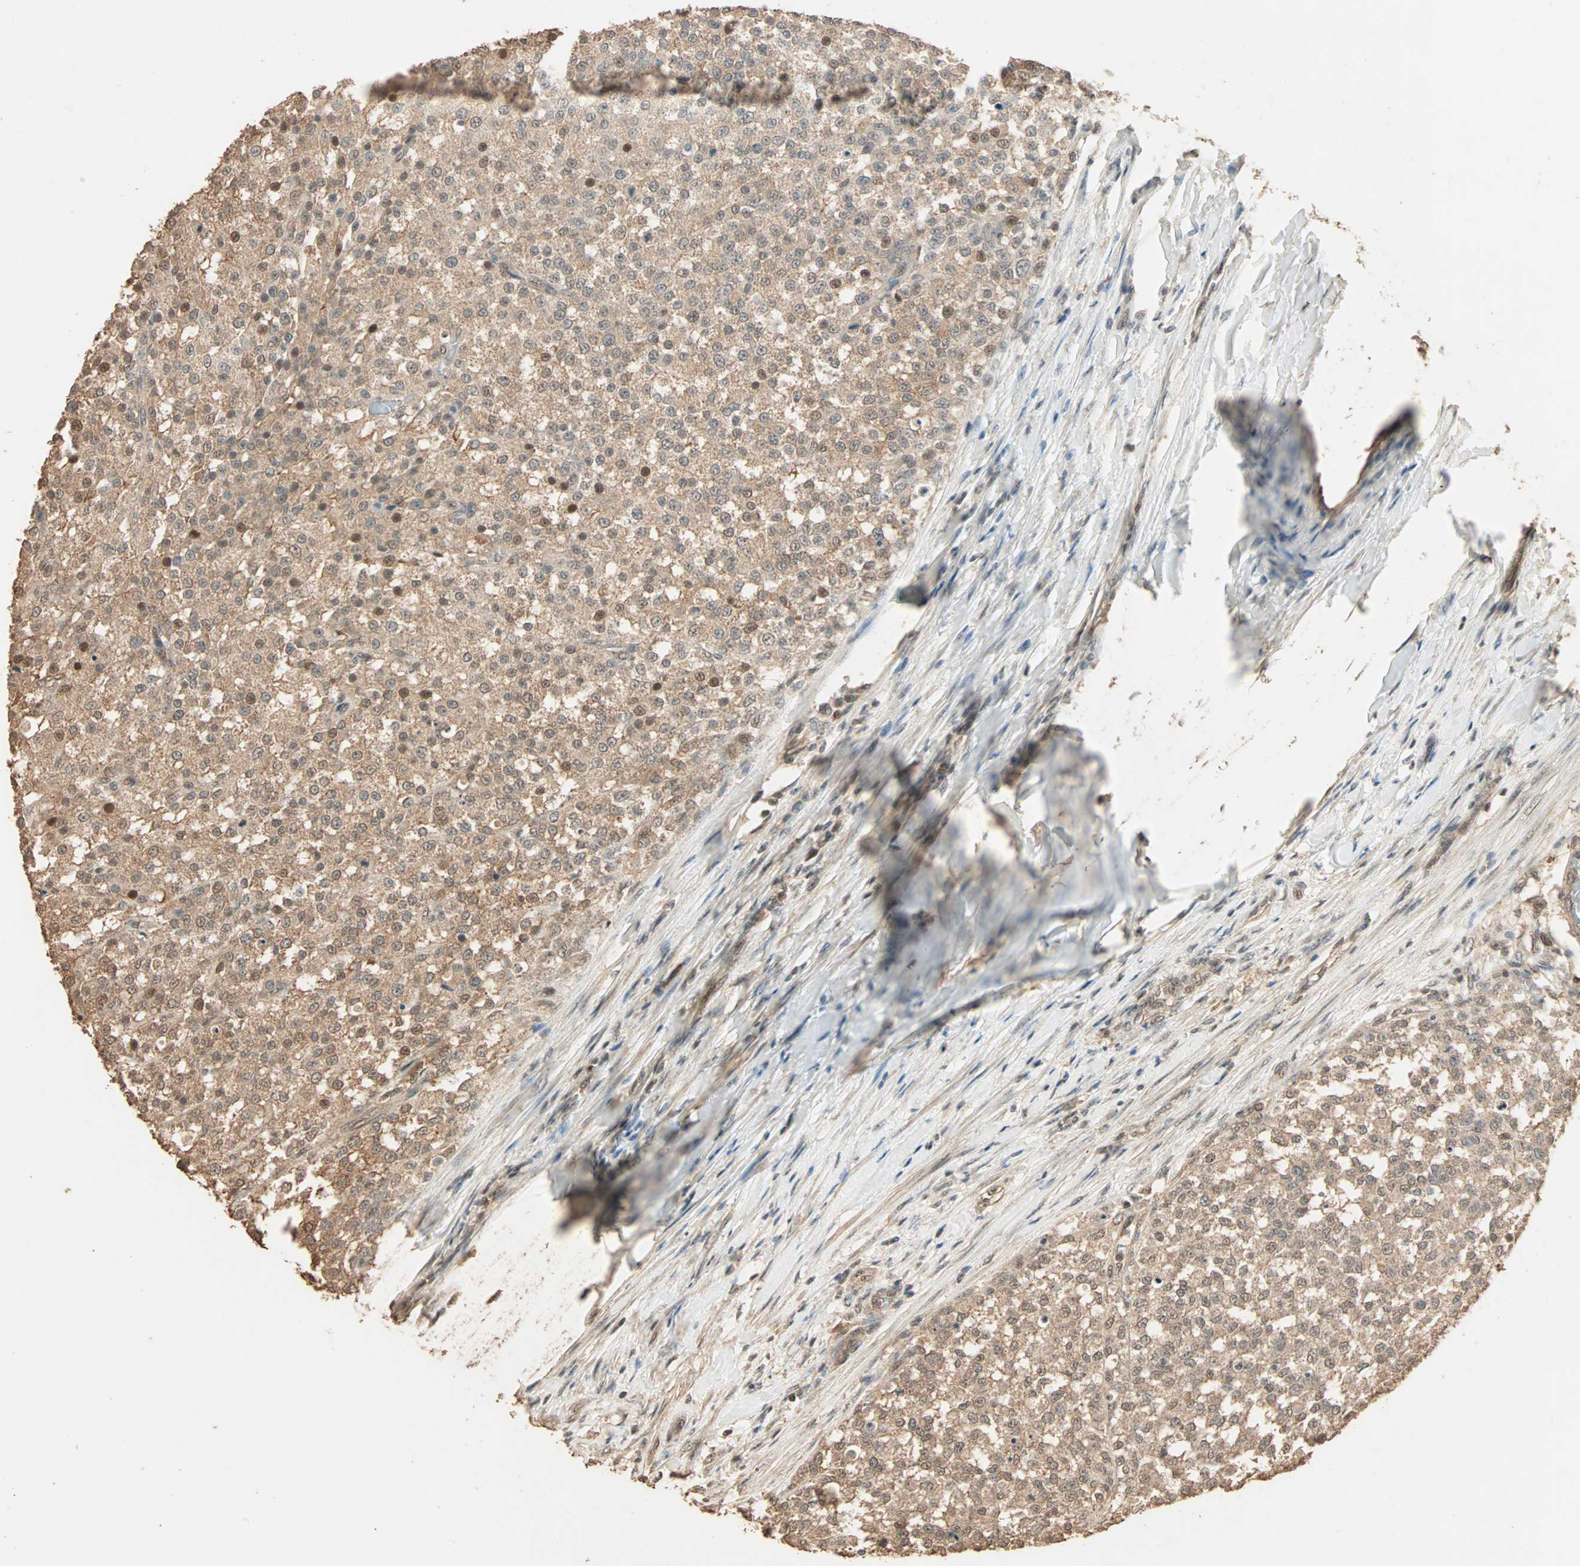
{"staining": {"intensity": "moderate", "quantity": ">75%", "location": "cytoplasmic/membranous,nuclear"}, "tissue": "testis cancer", "cell_type": "Tumor cells", "image_type": "cancer", "snomed": [{"axis": "morphology", "description": "Seminoma, NOS"}, {"axis": "topography", "description": "Testis"}], "caption": "The immunohistochemical stain shows moderate cytoplasmic/membranous and nuclear staining in tumor cells of testis cancer (seminoma) tissue.", "gene": "ZBTB33", "patient": {"sex": "male", "age": 59}}